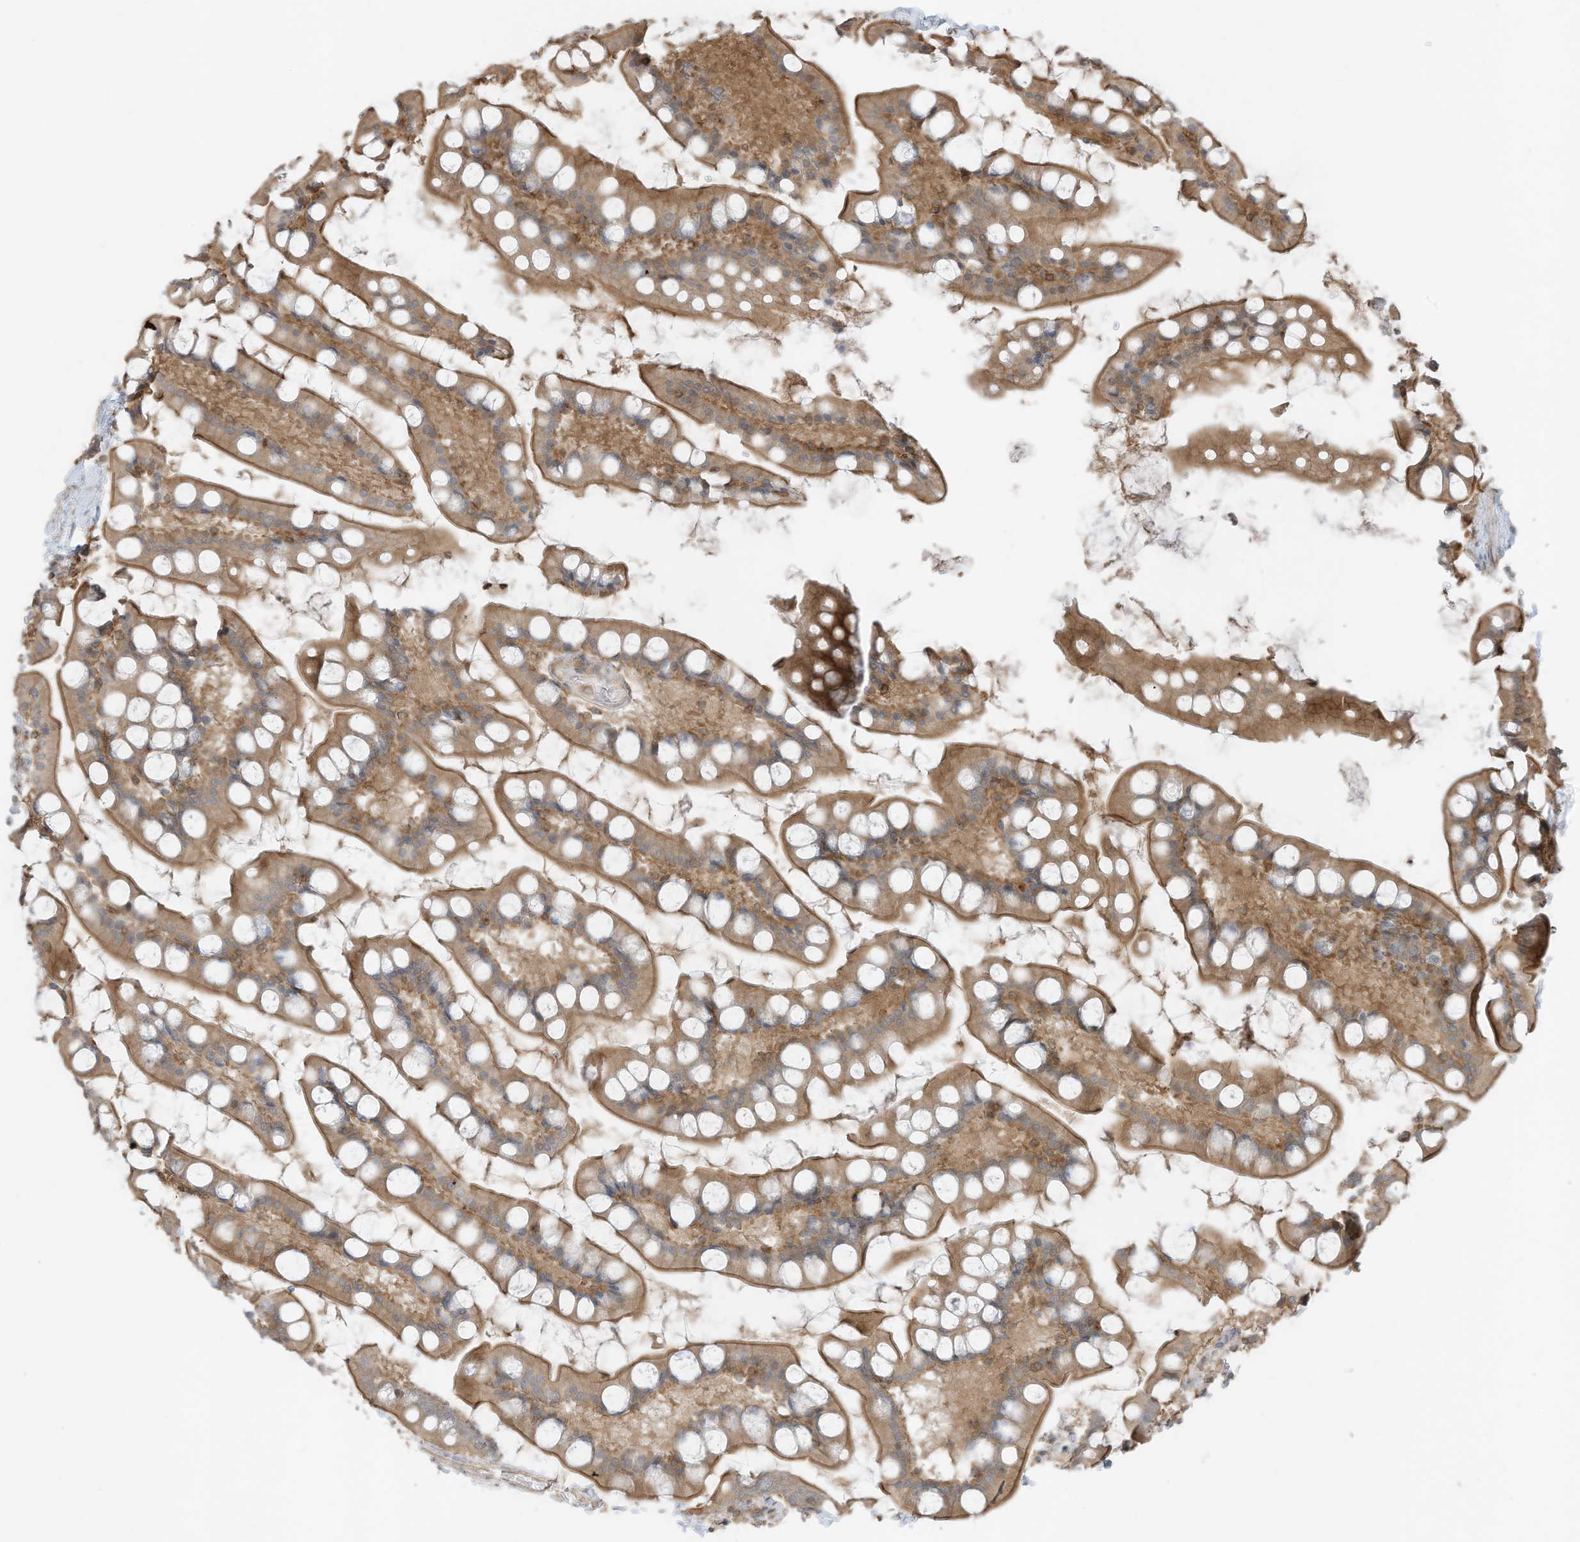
{"staining": {"intensity": "moderate", "quantity": ">75%", "location": "cytoplasmic/membranous"}, "tissue": "small intestine", "cell_type": "Glandular cells", "image_type": "normal", "snomed": [{"axis": "morphology", "description": "Normal tissue, NOS"}, {"axis": "topography", "description": "Small intestine"}], "caption": "A medium amount of moderate cytoplasmic/membranous expression is present in about >75% of glandular cells in unremarkable small intestine.", "gene": "SLC25A12", "patient": {"sex": "male", "age": 52}}